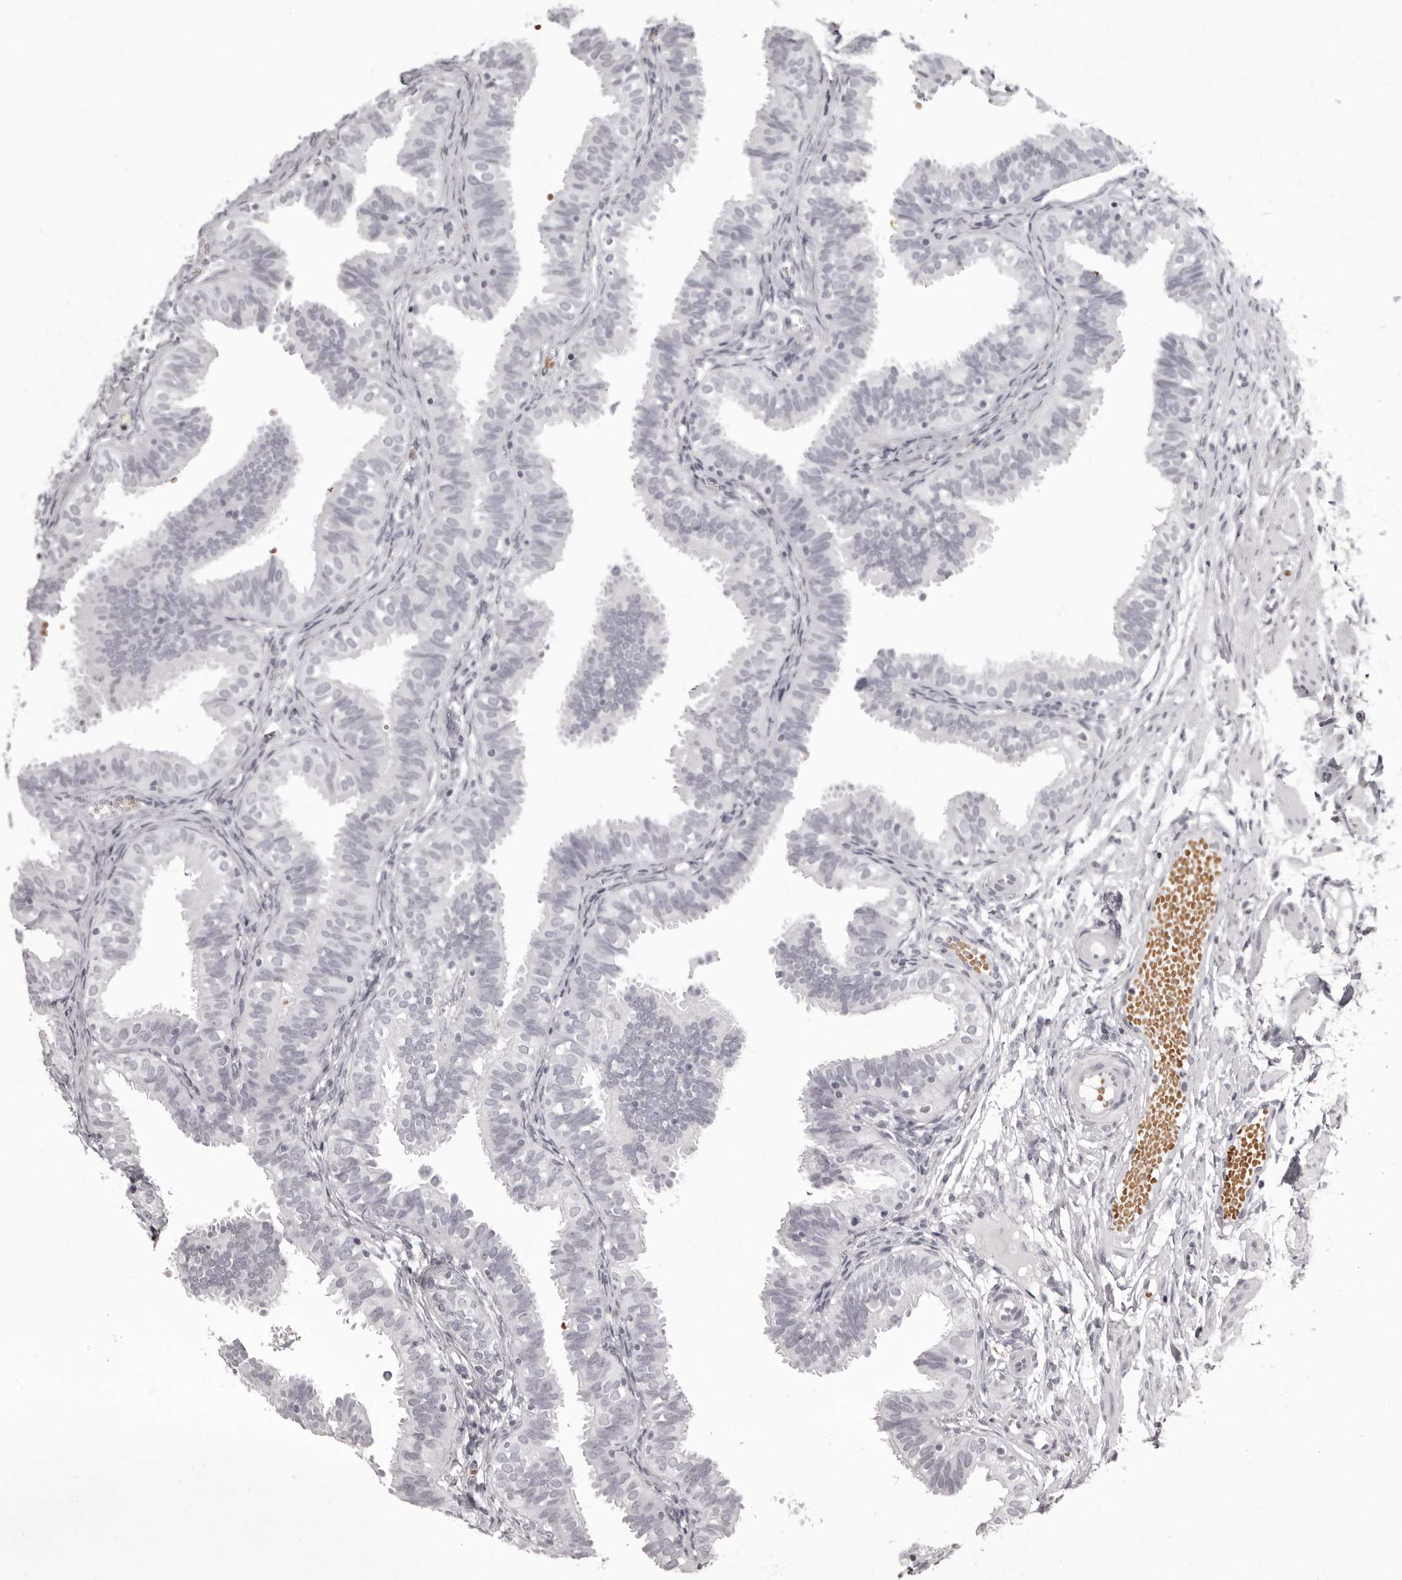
{"staining": {"intensity": "negative", "quantity": "none", "location": "none"}, "tissue": "fallopian tube", "cell_type": "Glandular cells", "image_type": "normal", "snomed": [{"axis": "morphology", "description": "Normal tissue, NOS"}, {"axis": "topography", "description": "Fallopian tube"}], "caption": "Fallopian tube was stained to show a protein in brown. There is no significant staining in glandular cells.", "gene": "C8orf74", "patient": {"sex": "female", "age": 35}}